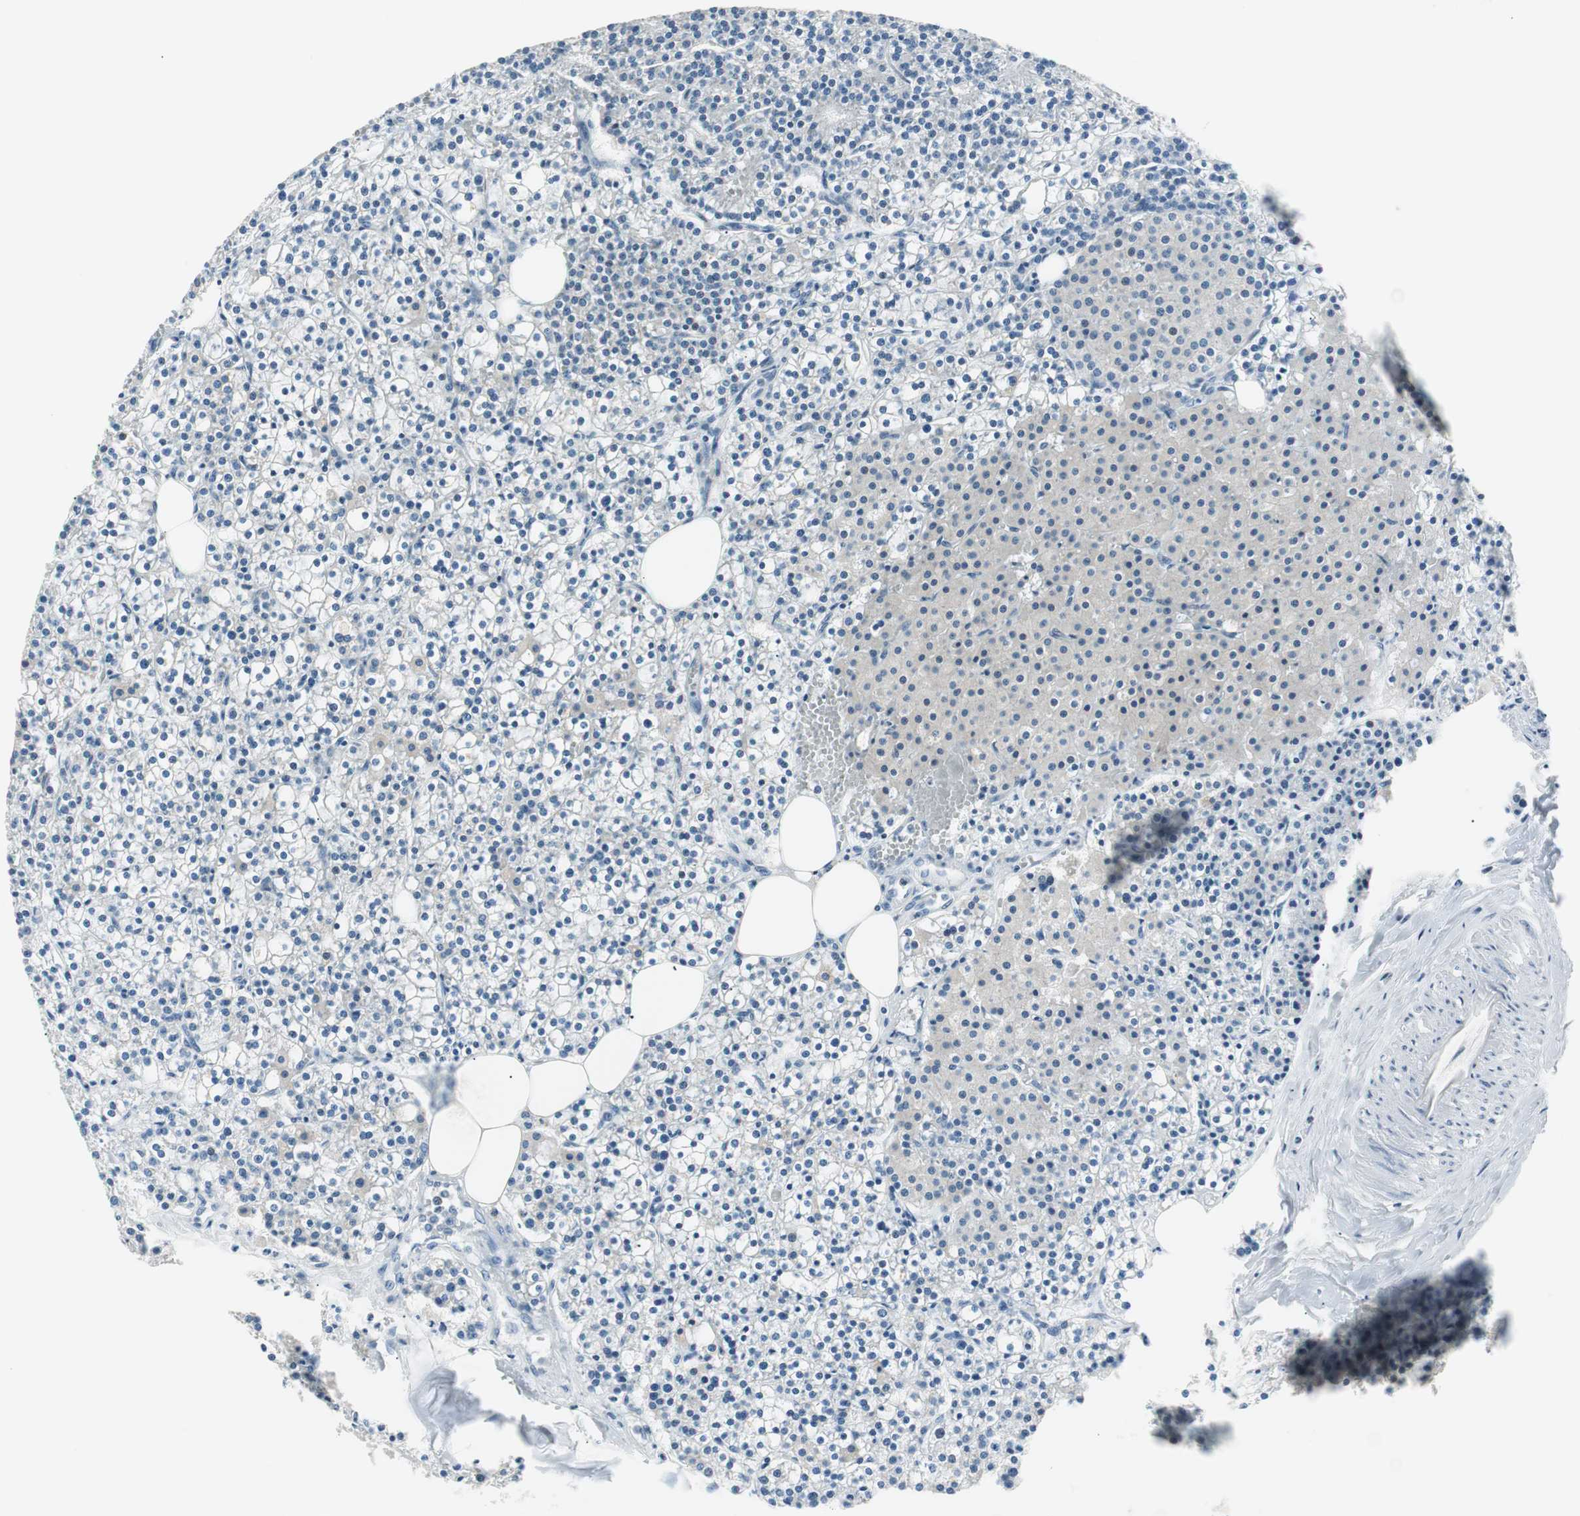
{"staining": {"intensity": "negative", "quantity": "none", "location": "none"}, "tissue": "parathyroid gland", "cell_type": "Glandular cells", "image_type": "normal", "snomed": [{"axis": "morphology", "description": "Normal tissue, NOS"}, {"axis": "topography", "description": "Parathyroid gland"}], "caption": "Human parathyroid gland stained for a protein using immunohistochemistry exhibits no positivity in glandular cells.", "gene": "VIL1", "patient": {"sex": "female", "age": 63}}